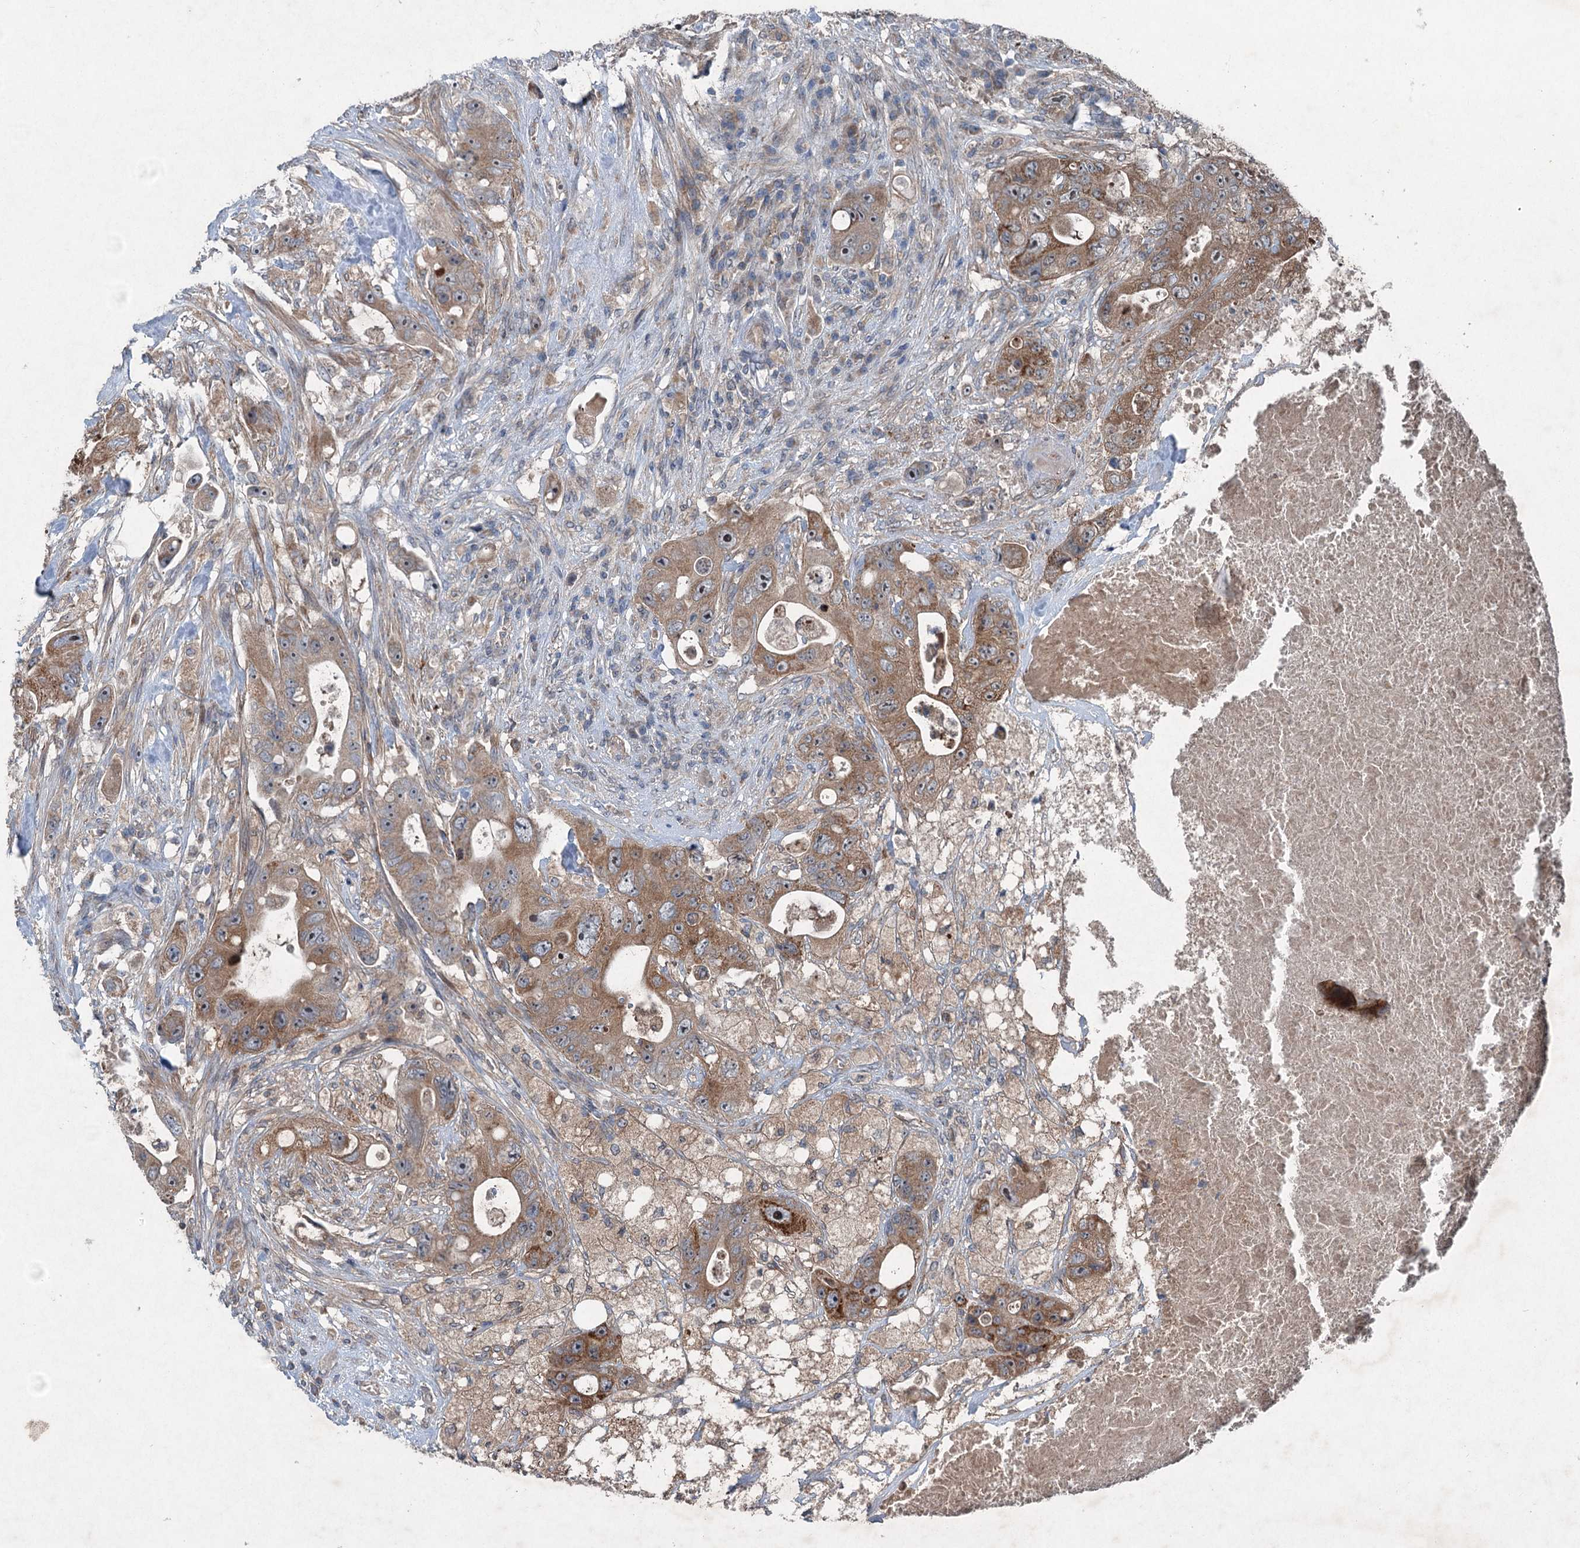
{"staining": {"intensity": "moderate", "quantity": ">75%", "location": "cytoplasmic/membranous"}, "tissue": "colorectal cancer", "cell_type": "Tumor cells", "image_type": "cancer", "snomed": [{"axis": "morphology", "description": "Adenocarcinoma, NOS"}, {"axis": "topography", "description": "Colon"}], "caption": "Immunohistochemistry (IHC) of human adenocarcinoma (colorectal) reveals medium levels of moderate cytoplasmic/membranous expression in approximately >75% of tumor cells.", "gene": "ALAS1", "patient": {"sex": "female", "age": 46}}